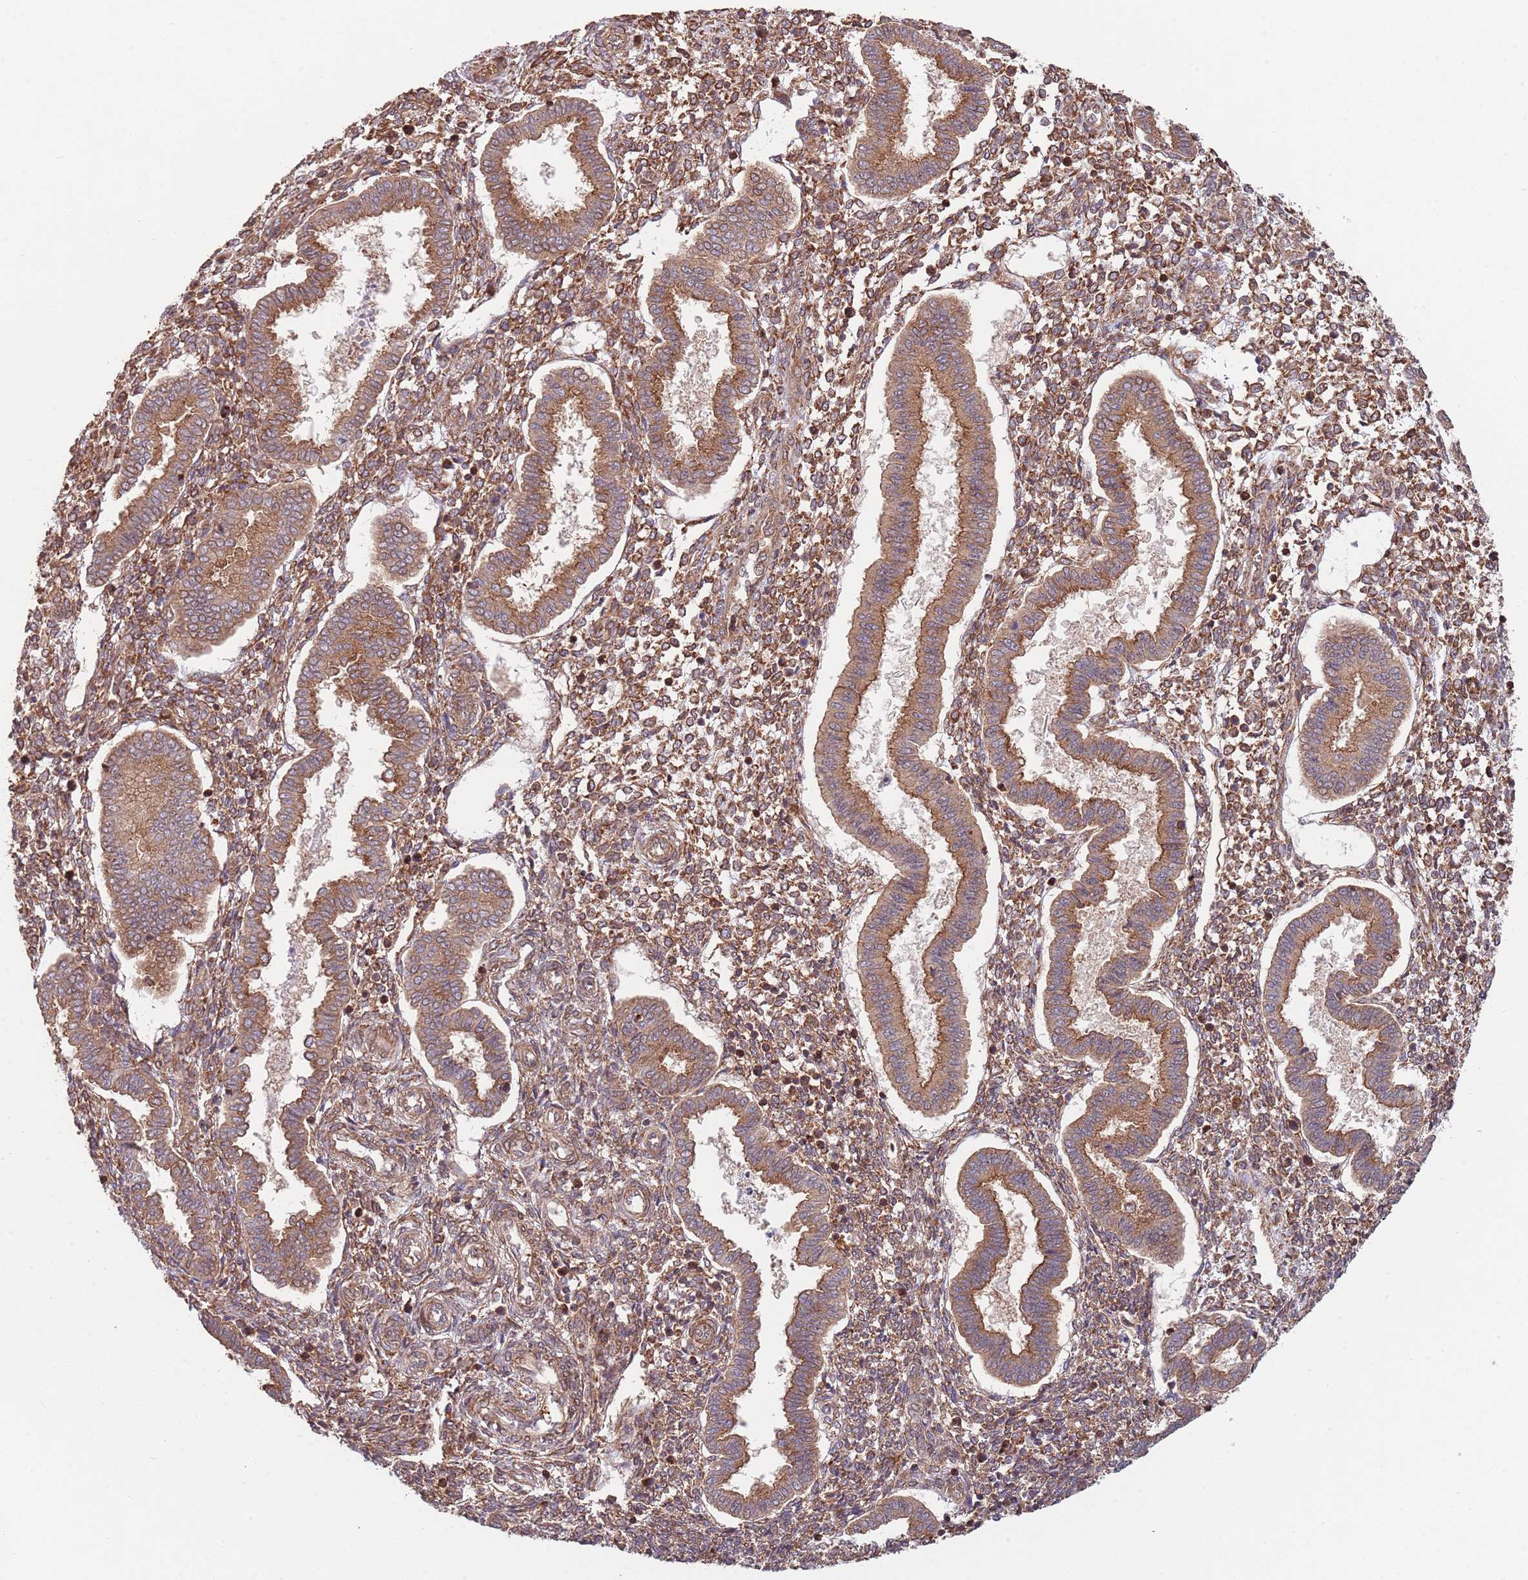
{"staining": {"intensity": "strong", "quantity": "25%-75%", "location": "cytoplasmic/membranous"}, "tissue": "endometrium", "cell_type": "Cells in endometrial stroma", "image_type": "normal", "snomed": [{"axis": "morphology", "description": "Normal tissue, NOS"}, {"axis": "topography", "description": "Endometrium"}], "caption": "IHC (DAB (3,3'-diaminobenzidine)) staining of normal endometrium shows strong cytoplasmic/membranous protein staining in about 25%-75% of cells in endometrial stroma. (brown staining indicates protein expression, while blue staining denotes nuclei).", "gene": "RNF19B", "patient": {"sex": "female", "age": 24}}